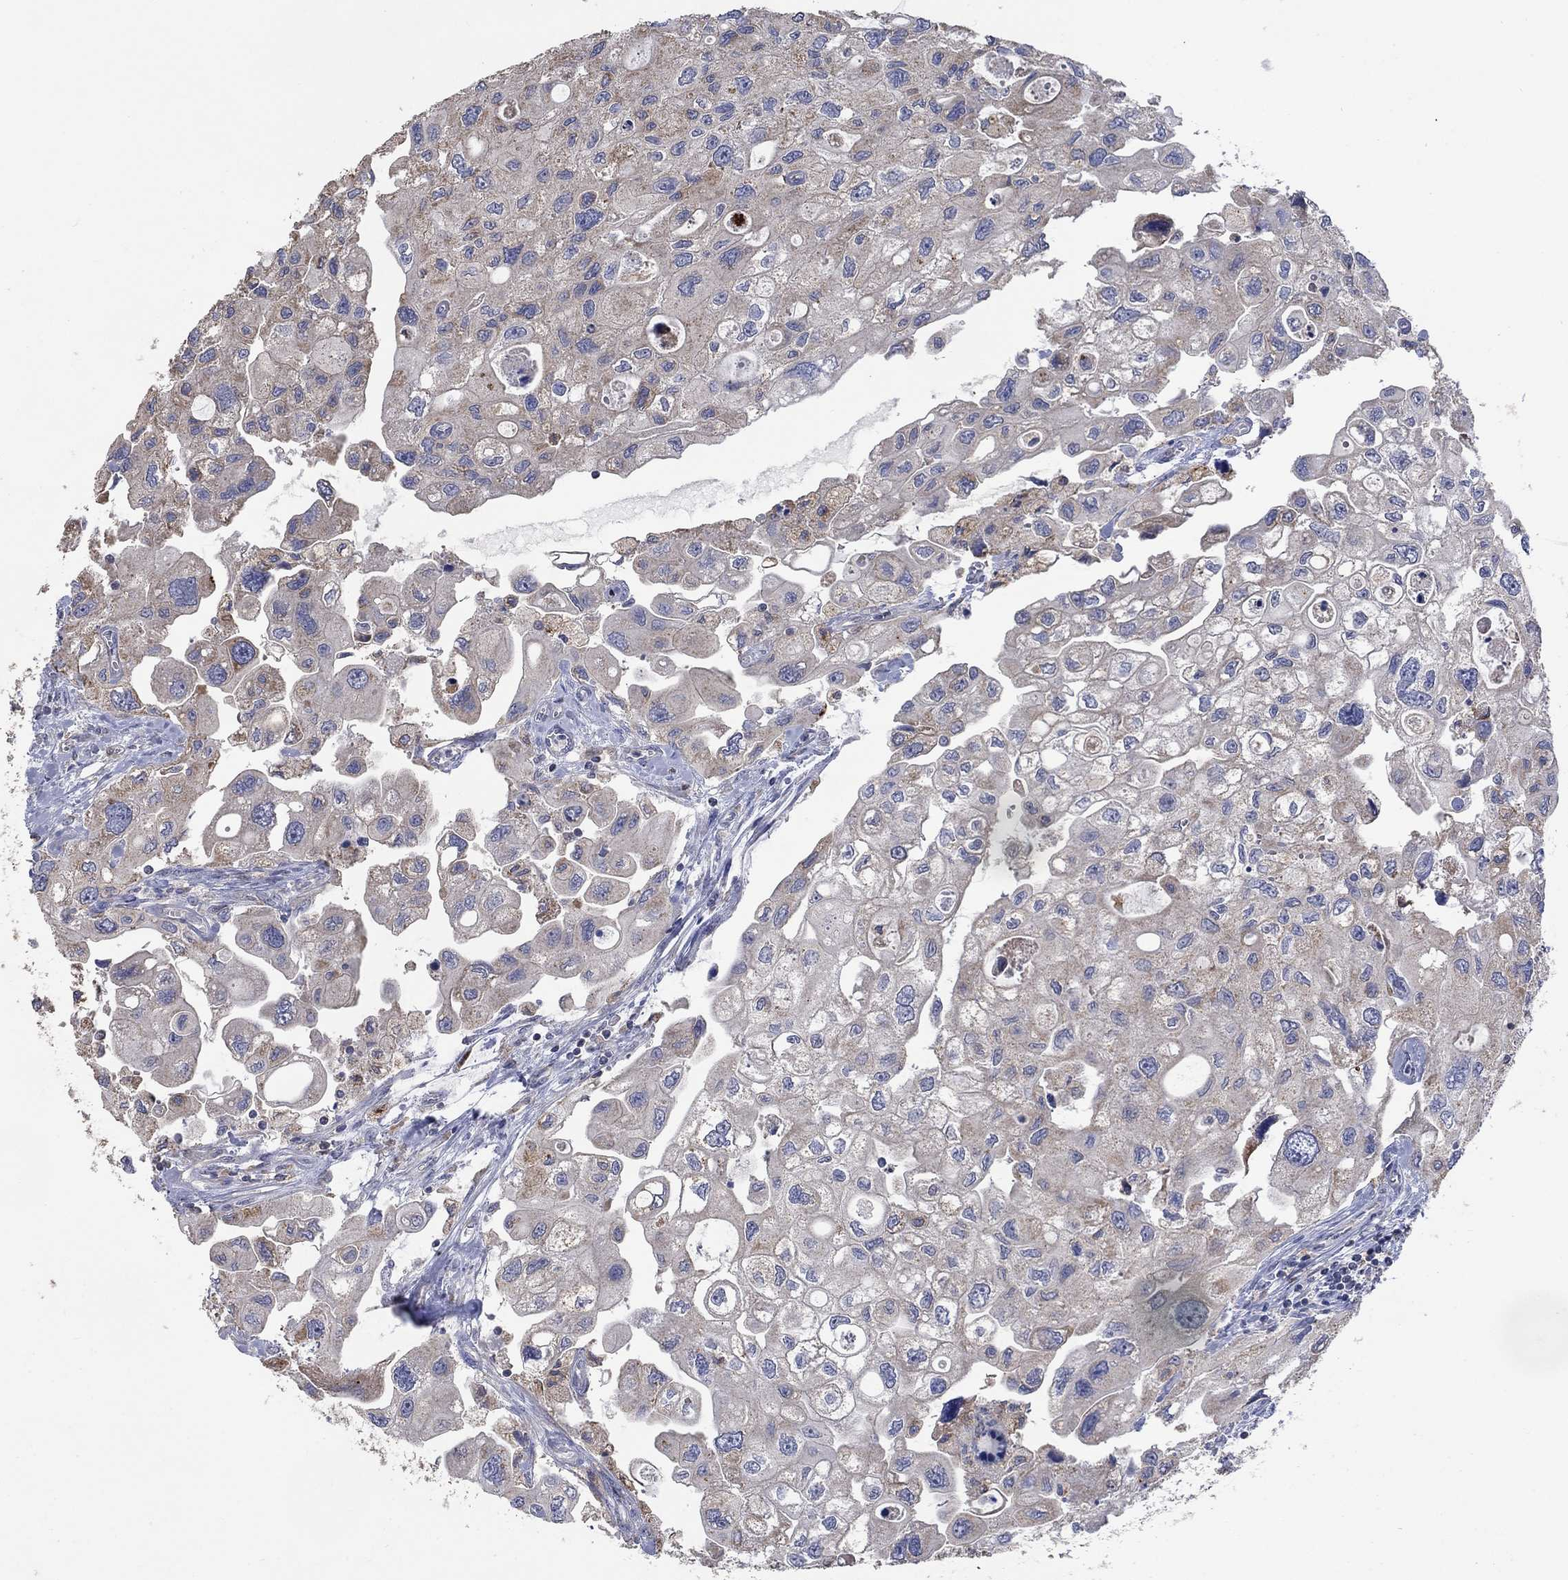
{"staining": {"intensity": "weak", "quantity": "25%-75%", "location": "cytoplasmic/membranous"}, "tissue": "urothelial cancer", "cell_type": "Tumor cells", "image_type": "cancer", "snomed": [{"axis": "morphology", "description": "Urothelial carcinoma, High grade"}, {"axis": "topography", "description": "Urinary bladder"}], "caption": "Immunohistochemical staining of human urothelial cancer displays low levels of weak cytoplasmic/membranous protein expression in about 25%-75% of tumor cells. Nuclei are stained in blue.", "gene": "UGT8", "patient": {"sex": "male", "age": 59}}